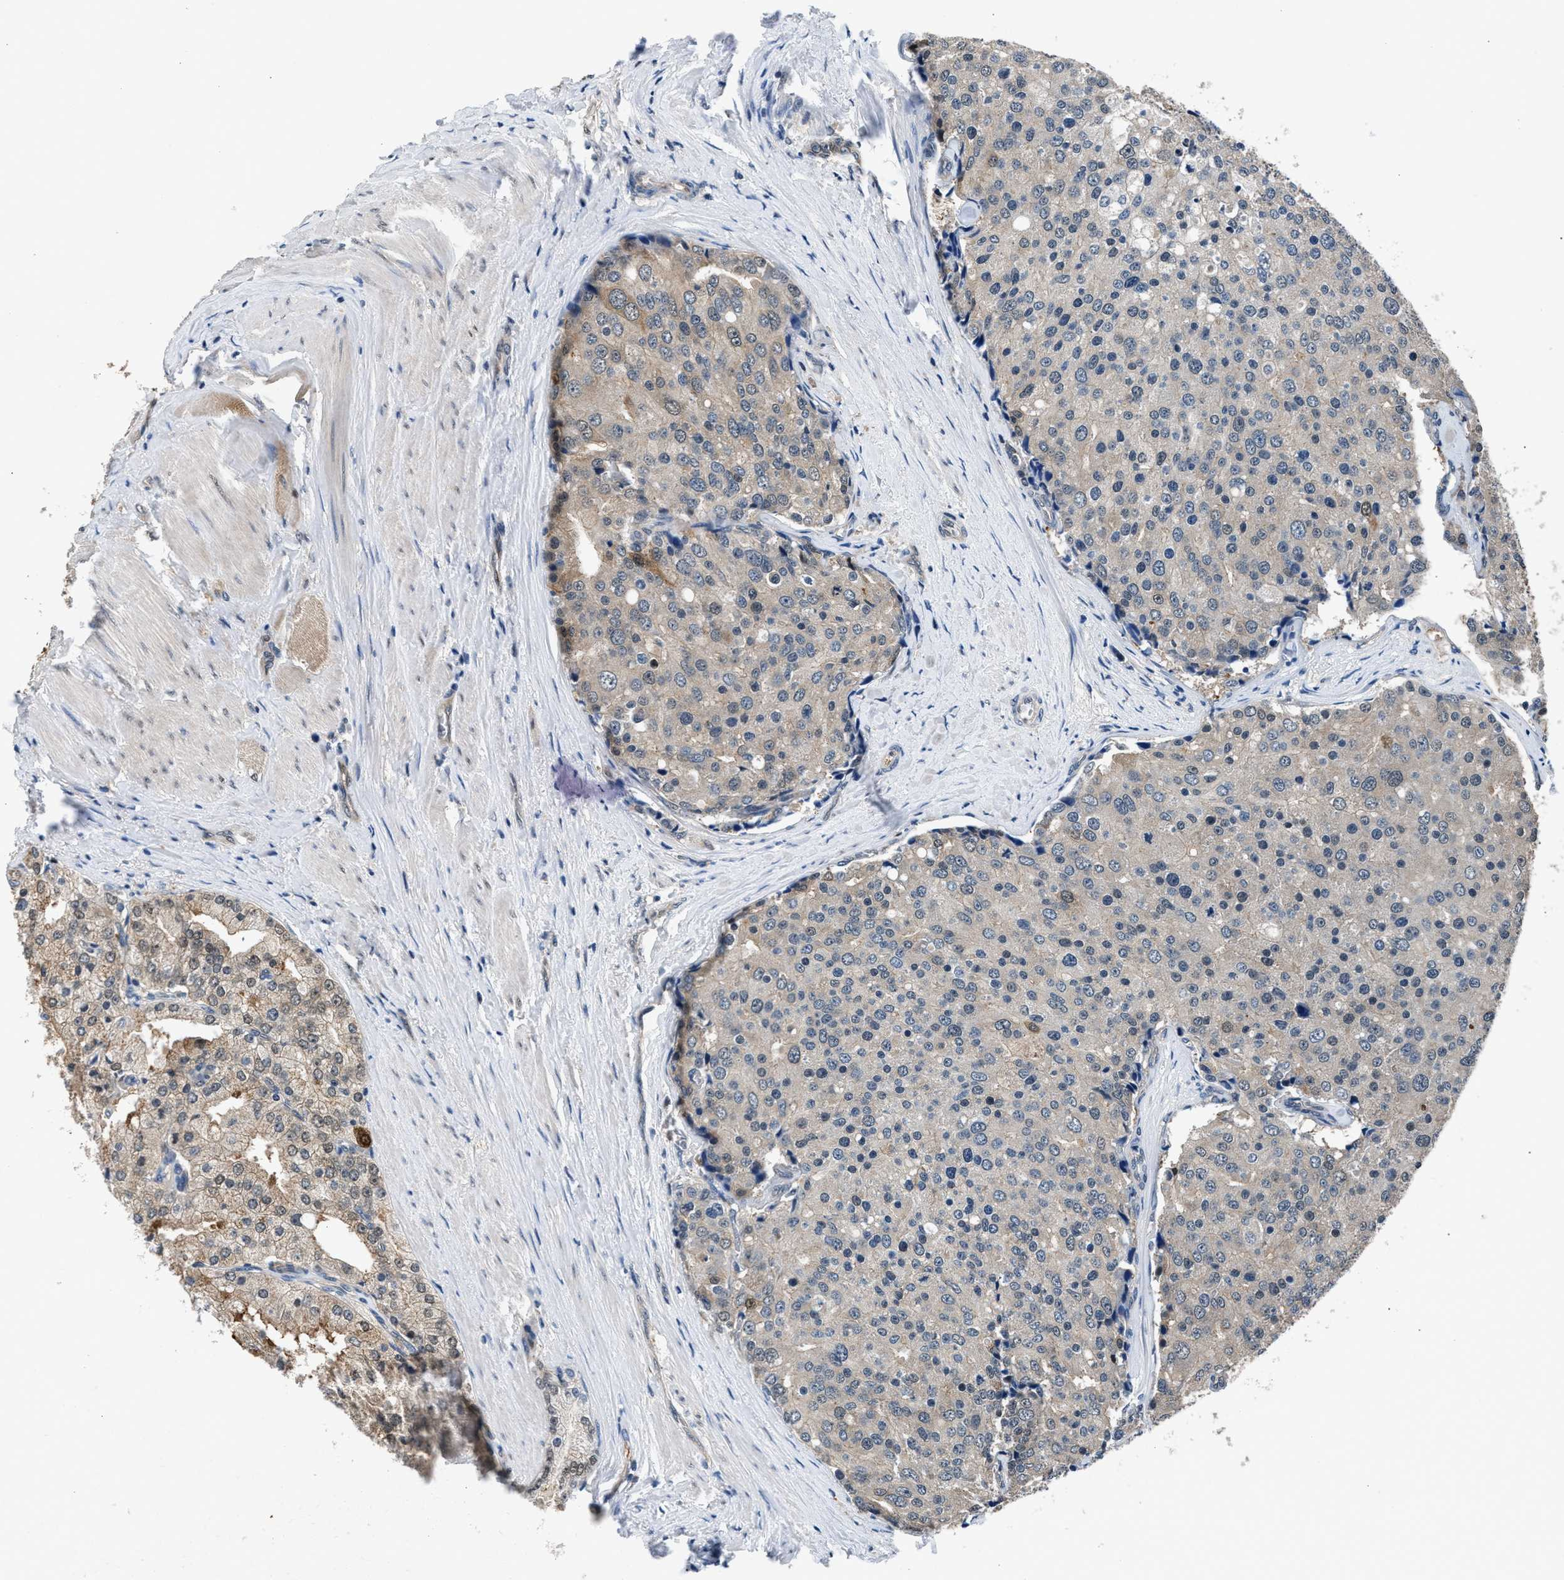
{"staining": {"intensity": "weak", "quantity": "25%-75%", "location": "cytoplasmic/membranous"}, "tissue": "prostate cancer", "cell_type": "Tumor cells", "image_type": "cancer", "snomed": [{"axis": "morphology", "description": "Adenocarcinoma, High grade"}, {"axis": "topography", "description": "Prostate"}], "caption": "Weak cytoplasmic/membranous protein positivity is seen in about 25%-75% of tumor cells in prostate cancer.", "gene": "RBM33", "patient": {"sex": "male", "age": 50}}